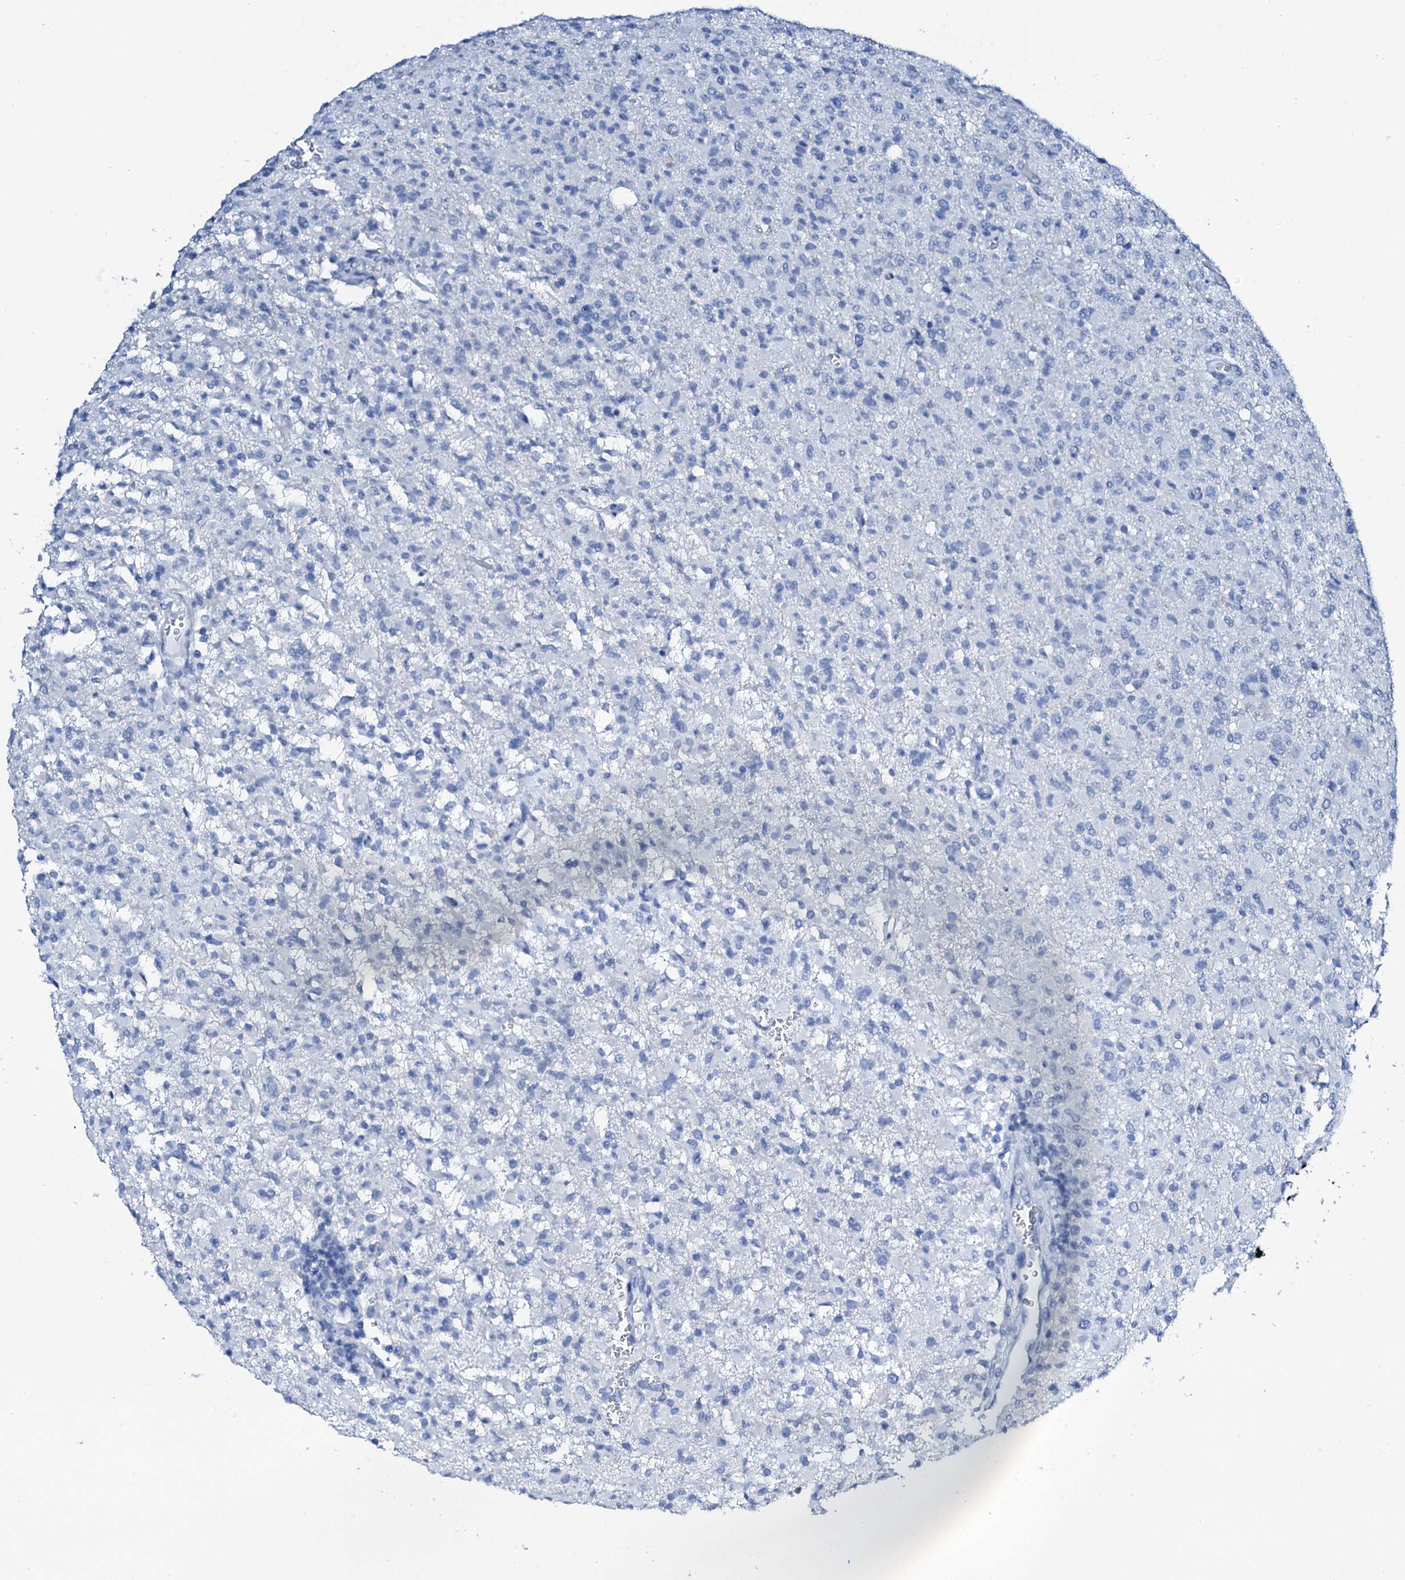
{"staining": {"intensity": "negative", "quantity": "none", "location": "none"}, "tissue": "glioma", "cell_type": "Tumor cells", "image_type": "cancer", "snomed": [{"axis": "morphology", "description": "Glioma, malignant, High grade"}, {"axis": "topography", "description": "Brain"}], "caption": "Glioma was stained to show a protein in brown. There is no significant expression in tumor cells.", "gene": "PTH", "patient": {"sex": "female", "age": 57}}